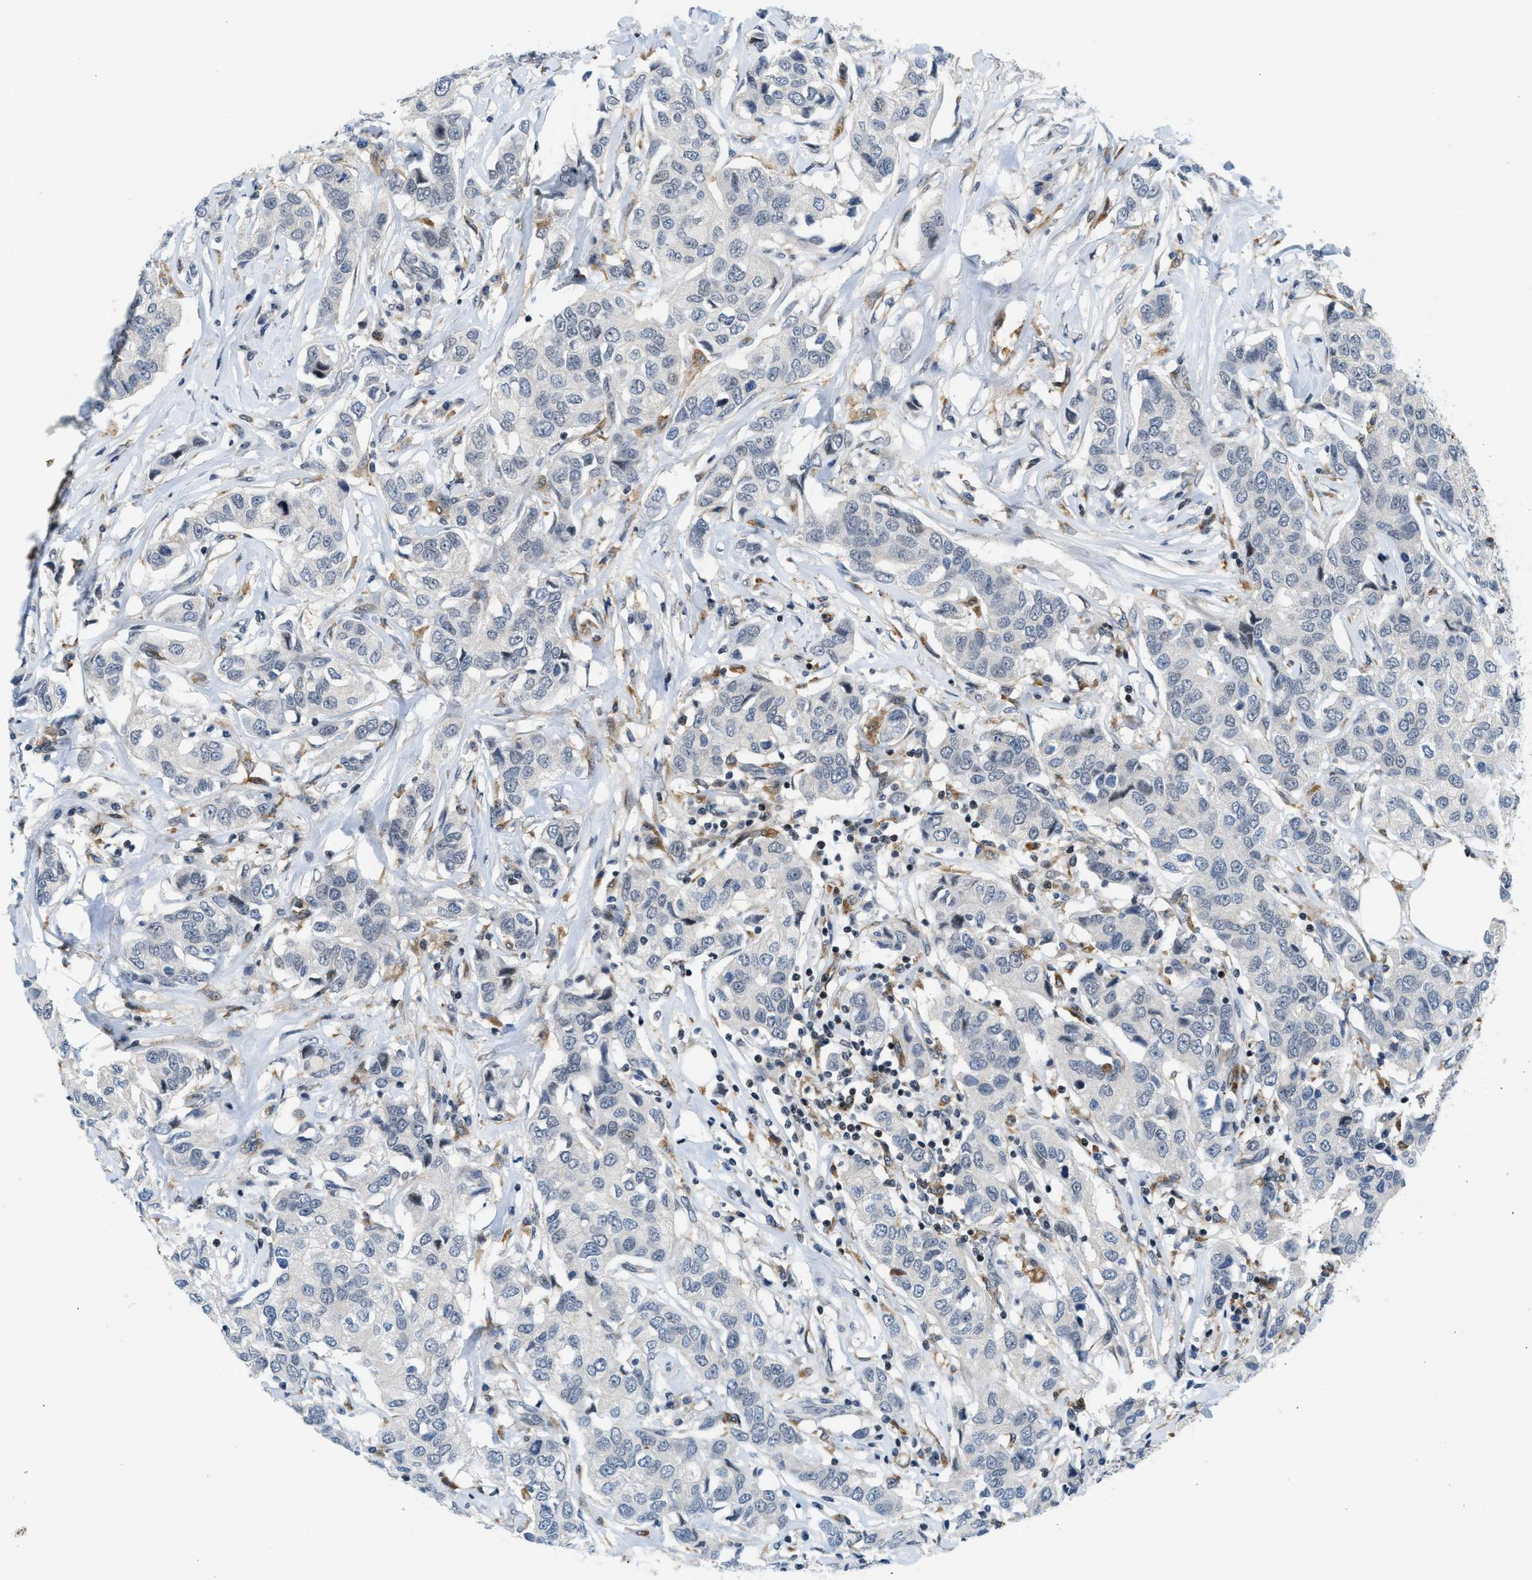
{"staining": {"intensity": "negative", "quantity": "none", "location": "none"}, "tissue": "breast cancer", "cell_type": "Tumor cells", "image_type": "cancer", "snomed": [{"axis": "morphology", "description": "Duct carcinoma"}, {"axis": "topography", "description": "Breast"}], "caption": "A photomicrograph of breast cancer (infiltrating ductal carcinoma) stained for a protein exhibits no brown staining in tumor cells.", "gene": "ING1", "patient": {"sex": "female", "age": 80}}